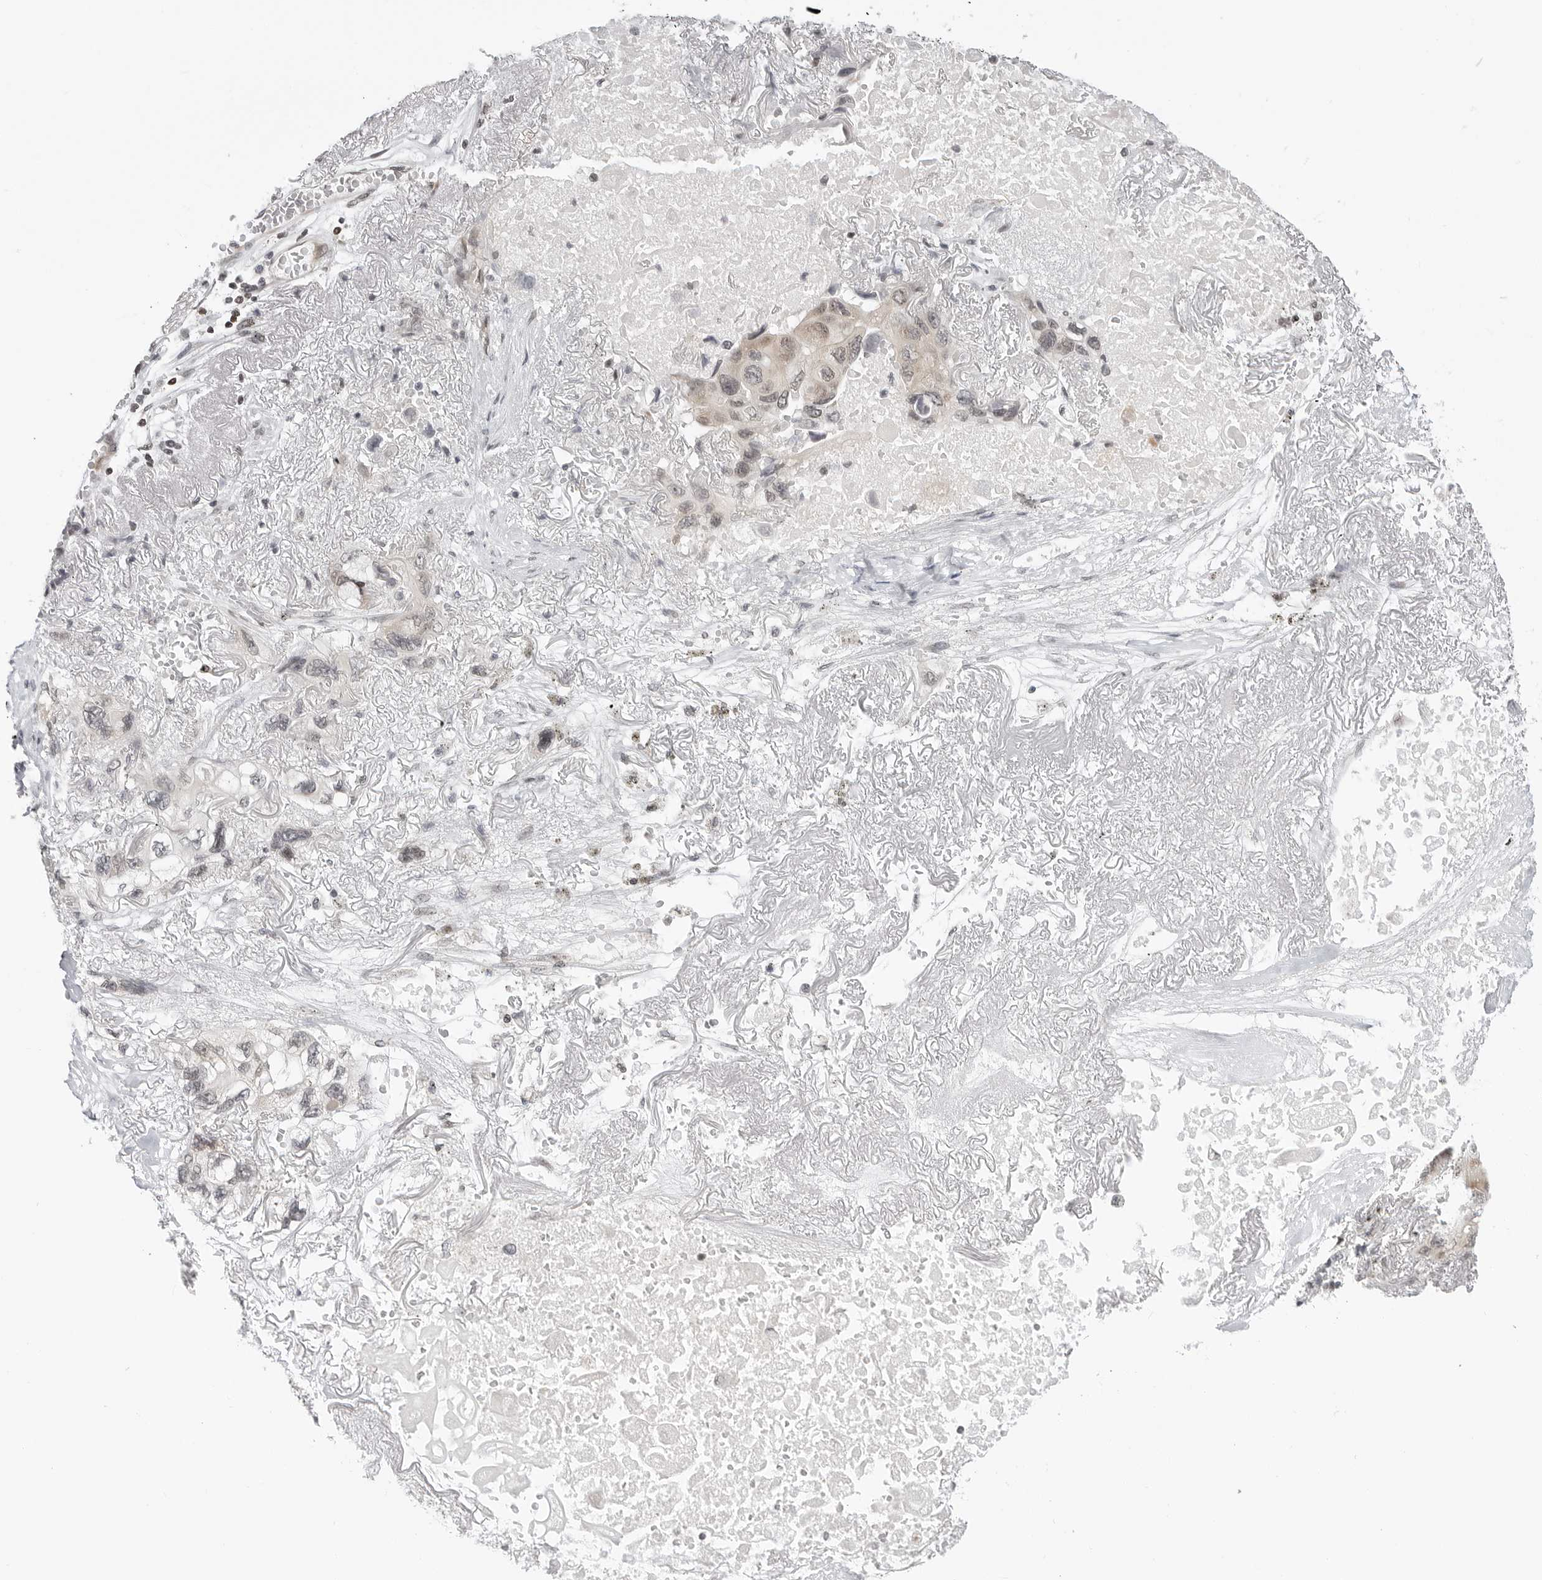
{"staining": {"intensity": "weak", "quantity": "25%-75%", "location": "nuclear"}, "tissue": "lung cancer", "cell_type": "Tumor cells", "image_type": "cancer", "snomed": [{"axis": "morphology", "description": "Squamous cell carcinoma, NOS"}, {"axis": "topography", "description": "Lung"}], "caption": "Immunohistochemical staining of lung squamous cell carcinoma shows low levels of weak nuclear protein staining in about 25%-75% of tumor cells.", "gene": "C8orf33", "patient": {"sex": "female", "age": 73}}